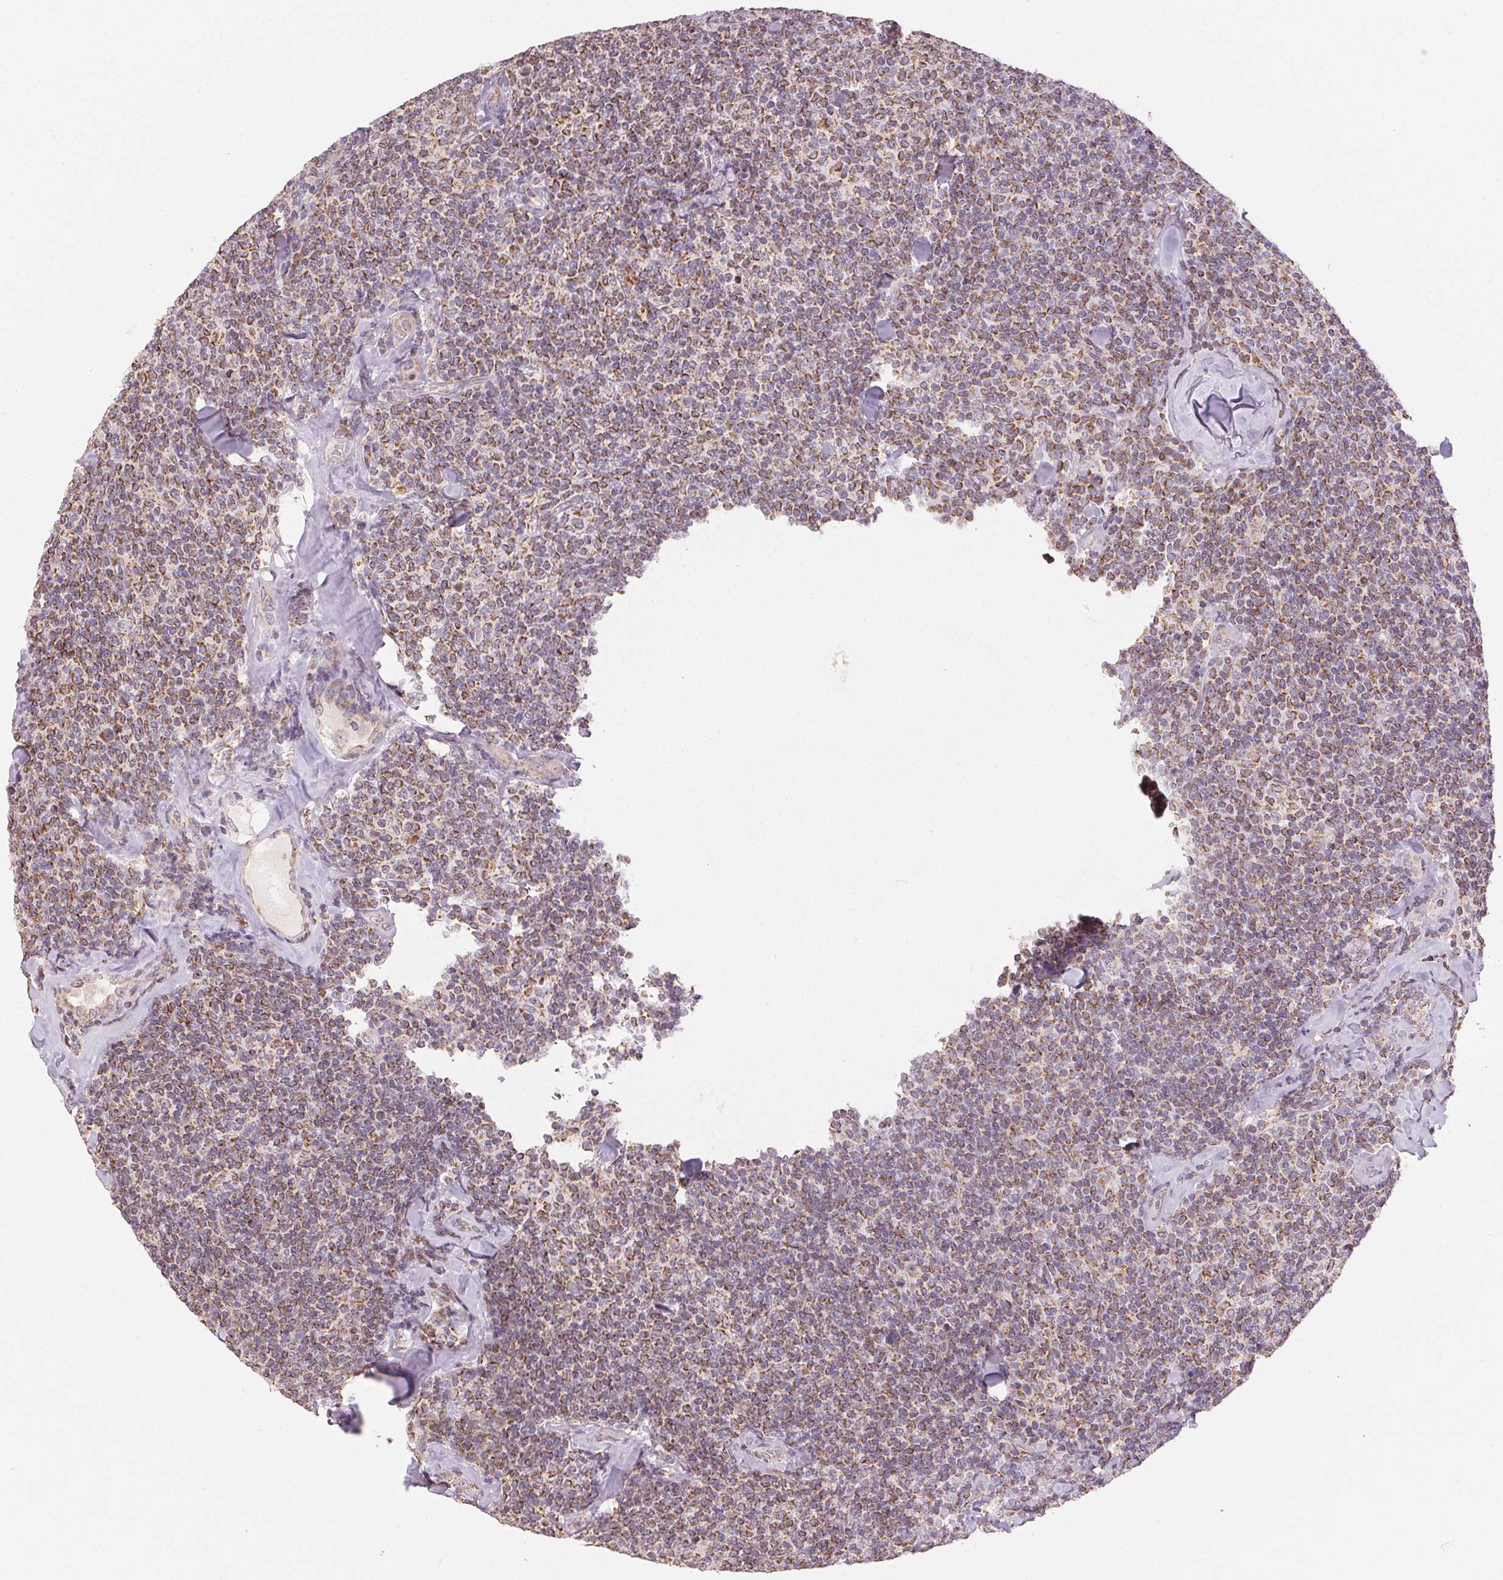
{"staining": {"intensity": "moderate", "quantity": ">75%", "location": "cytoplasmic/membranous"}, "tissue": "lymphoma", "cell_type": "Tumor cells", "image_type": "cancer", "snomed": [{"axis": "morphology", "description": "Malignant lymphoma, non-Hodgkin's type, Low grade"}, {"axis": "topography", "description": "Lymph node"}], "caption": "The photomicrograph demonstrates staining of lymphoma, revealing moderate cytoplasmic/membranous protein positivity (brown color) within tumor cells.", "gene": "CLASP1", "patient": {"sex": "female", "age": 56}}